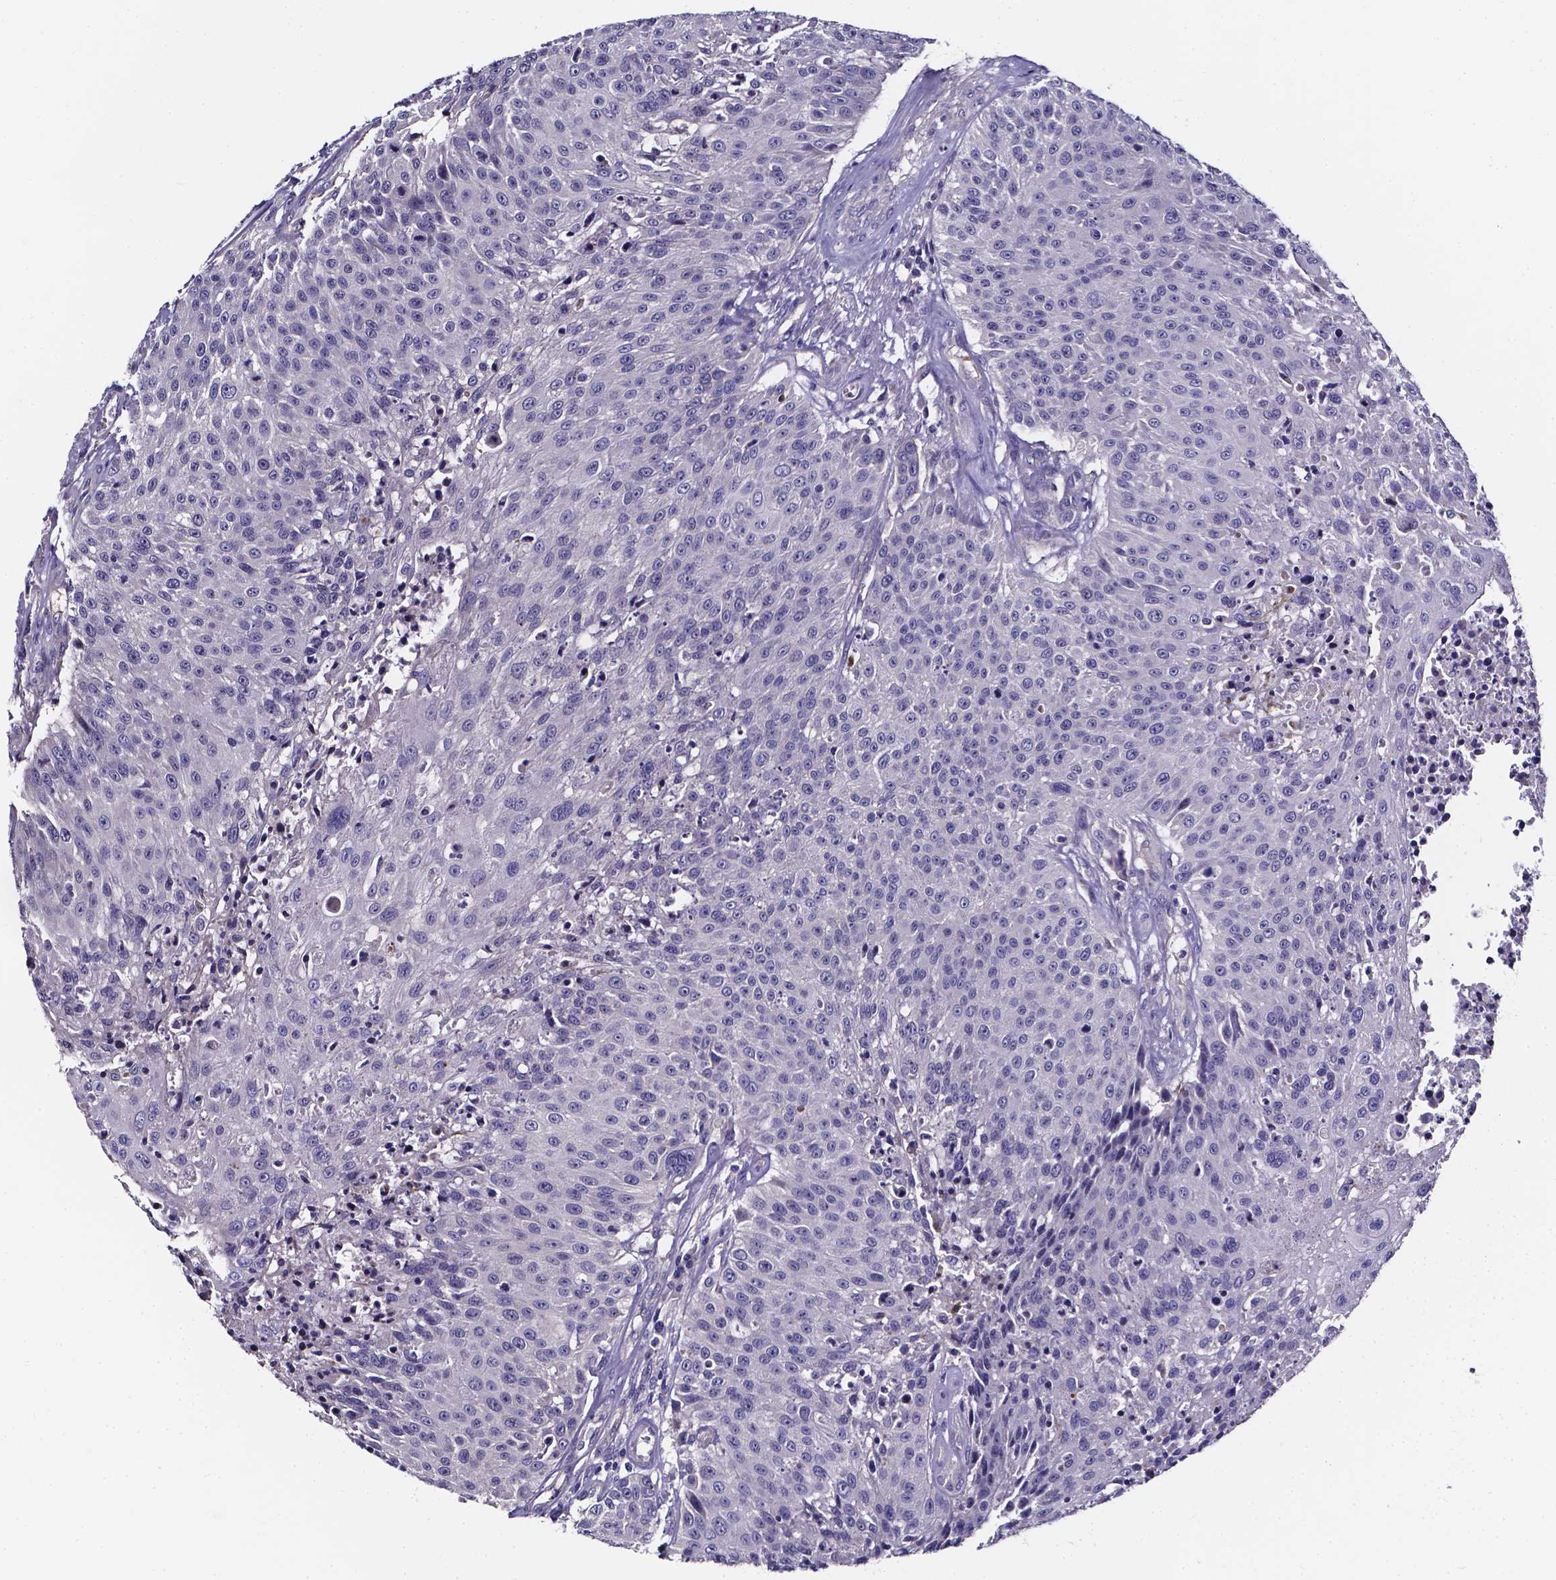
{"staining": {"intensity": "negative", "quantity": "none", "location": "none"}, "tissue": "urothelial cancer", "cell_type": "Tumor cells", "image_type": "cancer", "snomed": [{"axis": "morphology", "description": "Urothelial carcinoma, NOS"}, {"axis": "topography", "description": "Urinary bladder"}], "caption": "Immunohistochemistry (IHC) micrograph of neoplastic tissue: human transitional cell carcinoma stained with DAB displays no significant protein positivity in tumor cells.", "gene": "CACNG8", "patient": {"sex": "male", "age": 55}}